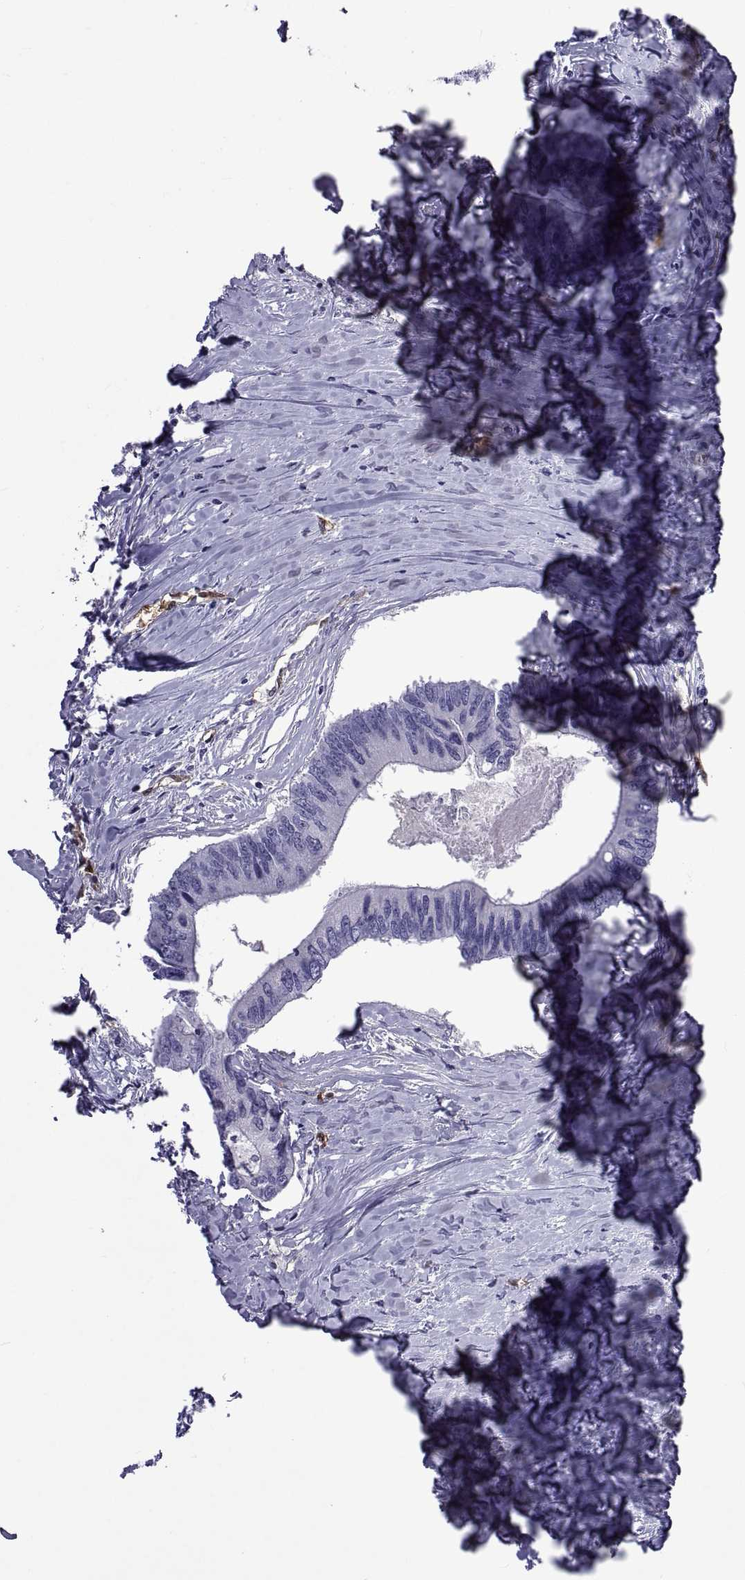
{"staining": {"intensity": "negative", "quantity": "none", "location": "none"}, "tissue": "colorectal cancer", "cell_type": "Tumor cells", "image_type": "cancer", "snomed": [{"axis": "morphology", "description": "Adenocarcinoma, NOS"}, {"axis": "topography", "description": "Colon"}], "caption": "This histopathology image is of colorectal cancer (adenocarcinoma) stained with IHC to label a protein in brown with the nuclei are counter-stained blue. There is no positivity in tumor cells.", "gene": "LCN9", "patient": {"sex": "male", "age": 53}}